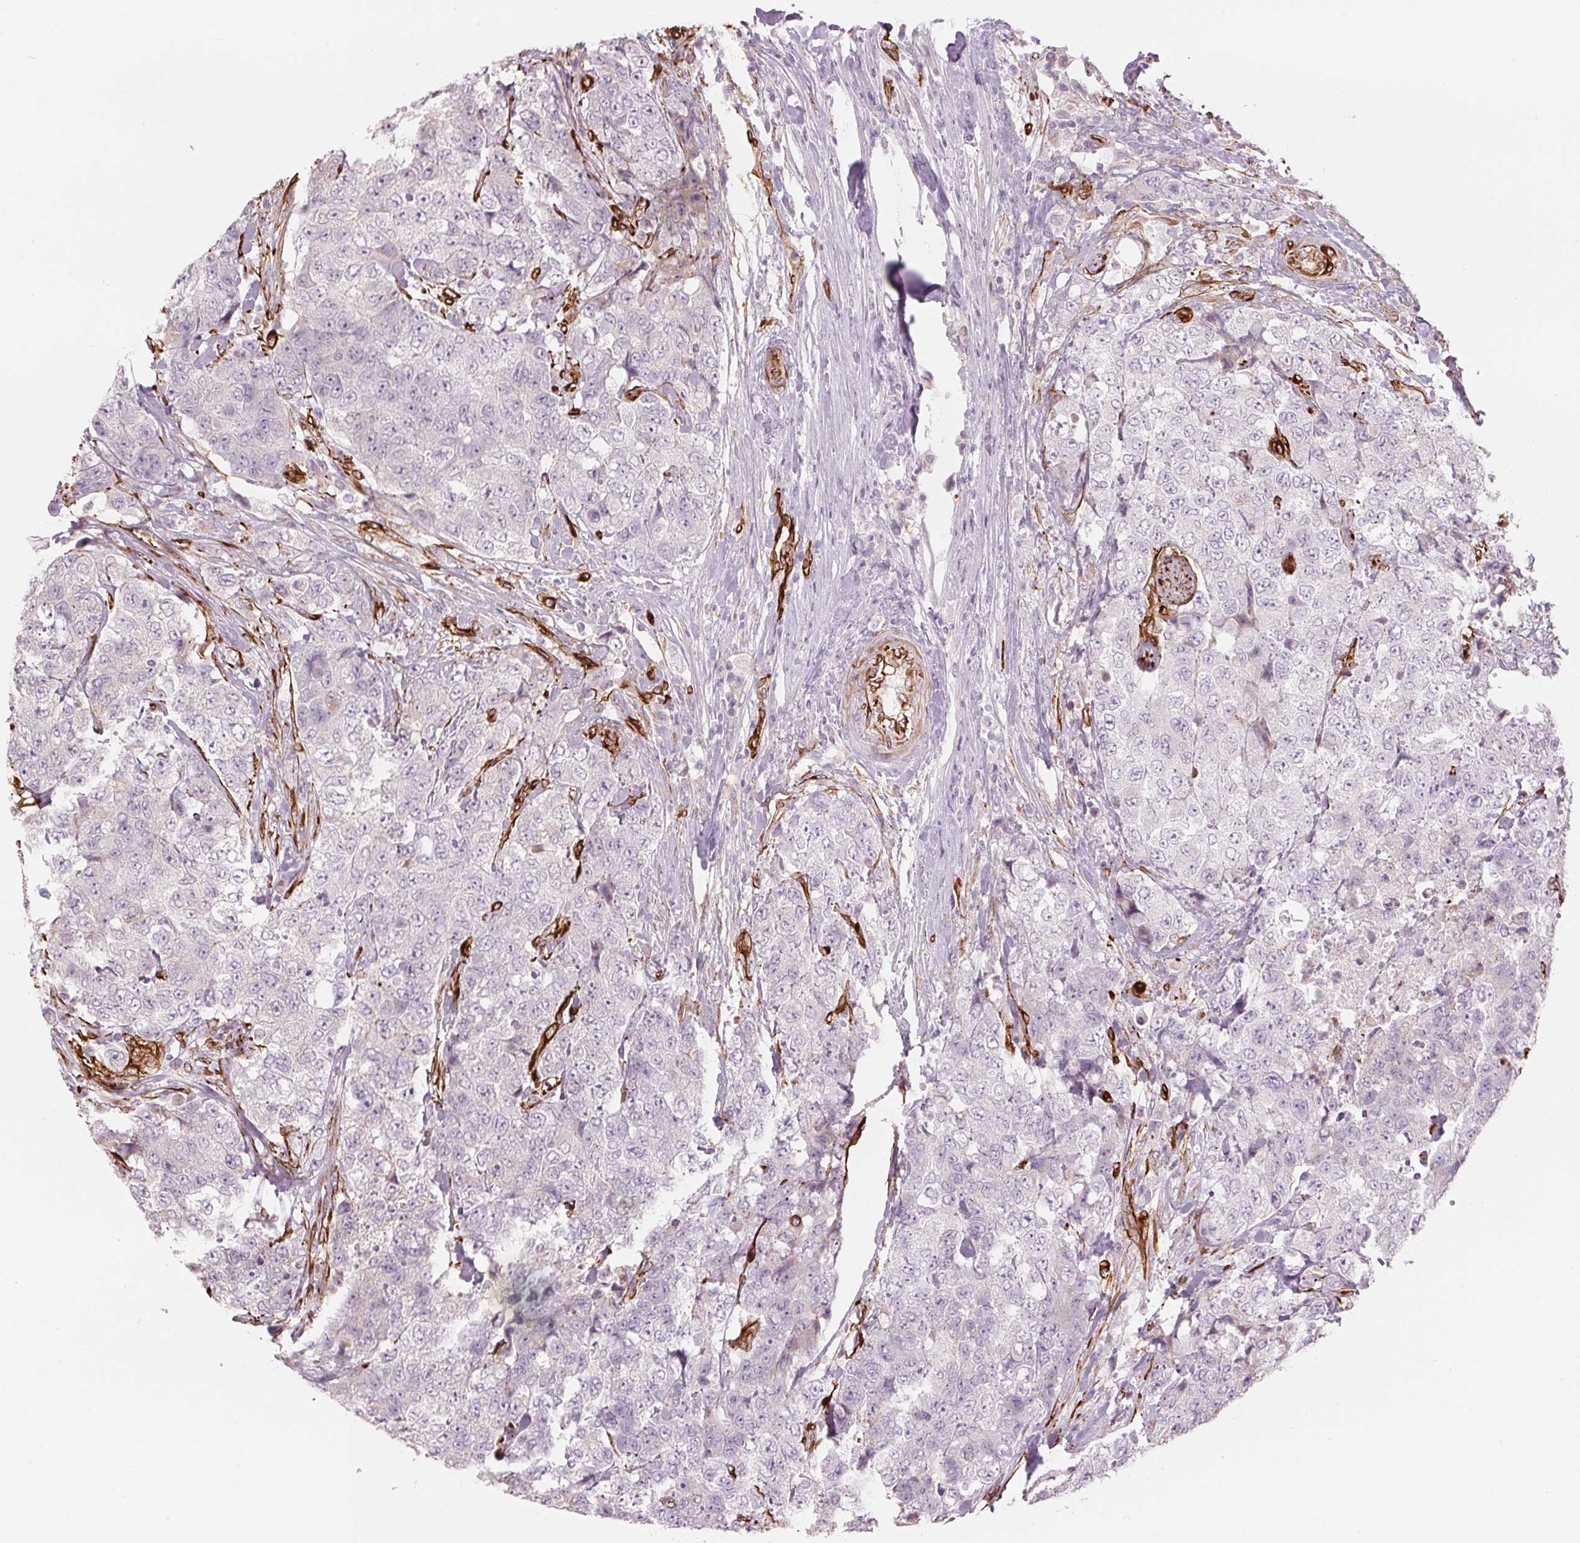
{"staining": {"intensity": "negative", "quantity": "none", "location": "none"}, "tissue": "urothelial cancer", "cell_type": "Tumor cells", "image_type": "cancer", "snomed": [{"axis": "morphology", "description": "Urothelial carcinoma, High grade"}, {"axis": "topography", "description": "Urinary bladder"}], "caption": "There is no significant positivity in tumor cells of urothelial cancer.", "gene": "CLPS", "patient": {"sex": "female", "age": 78}}